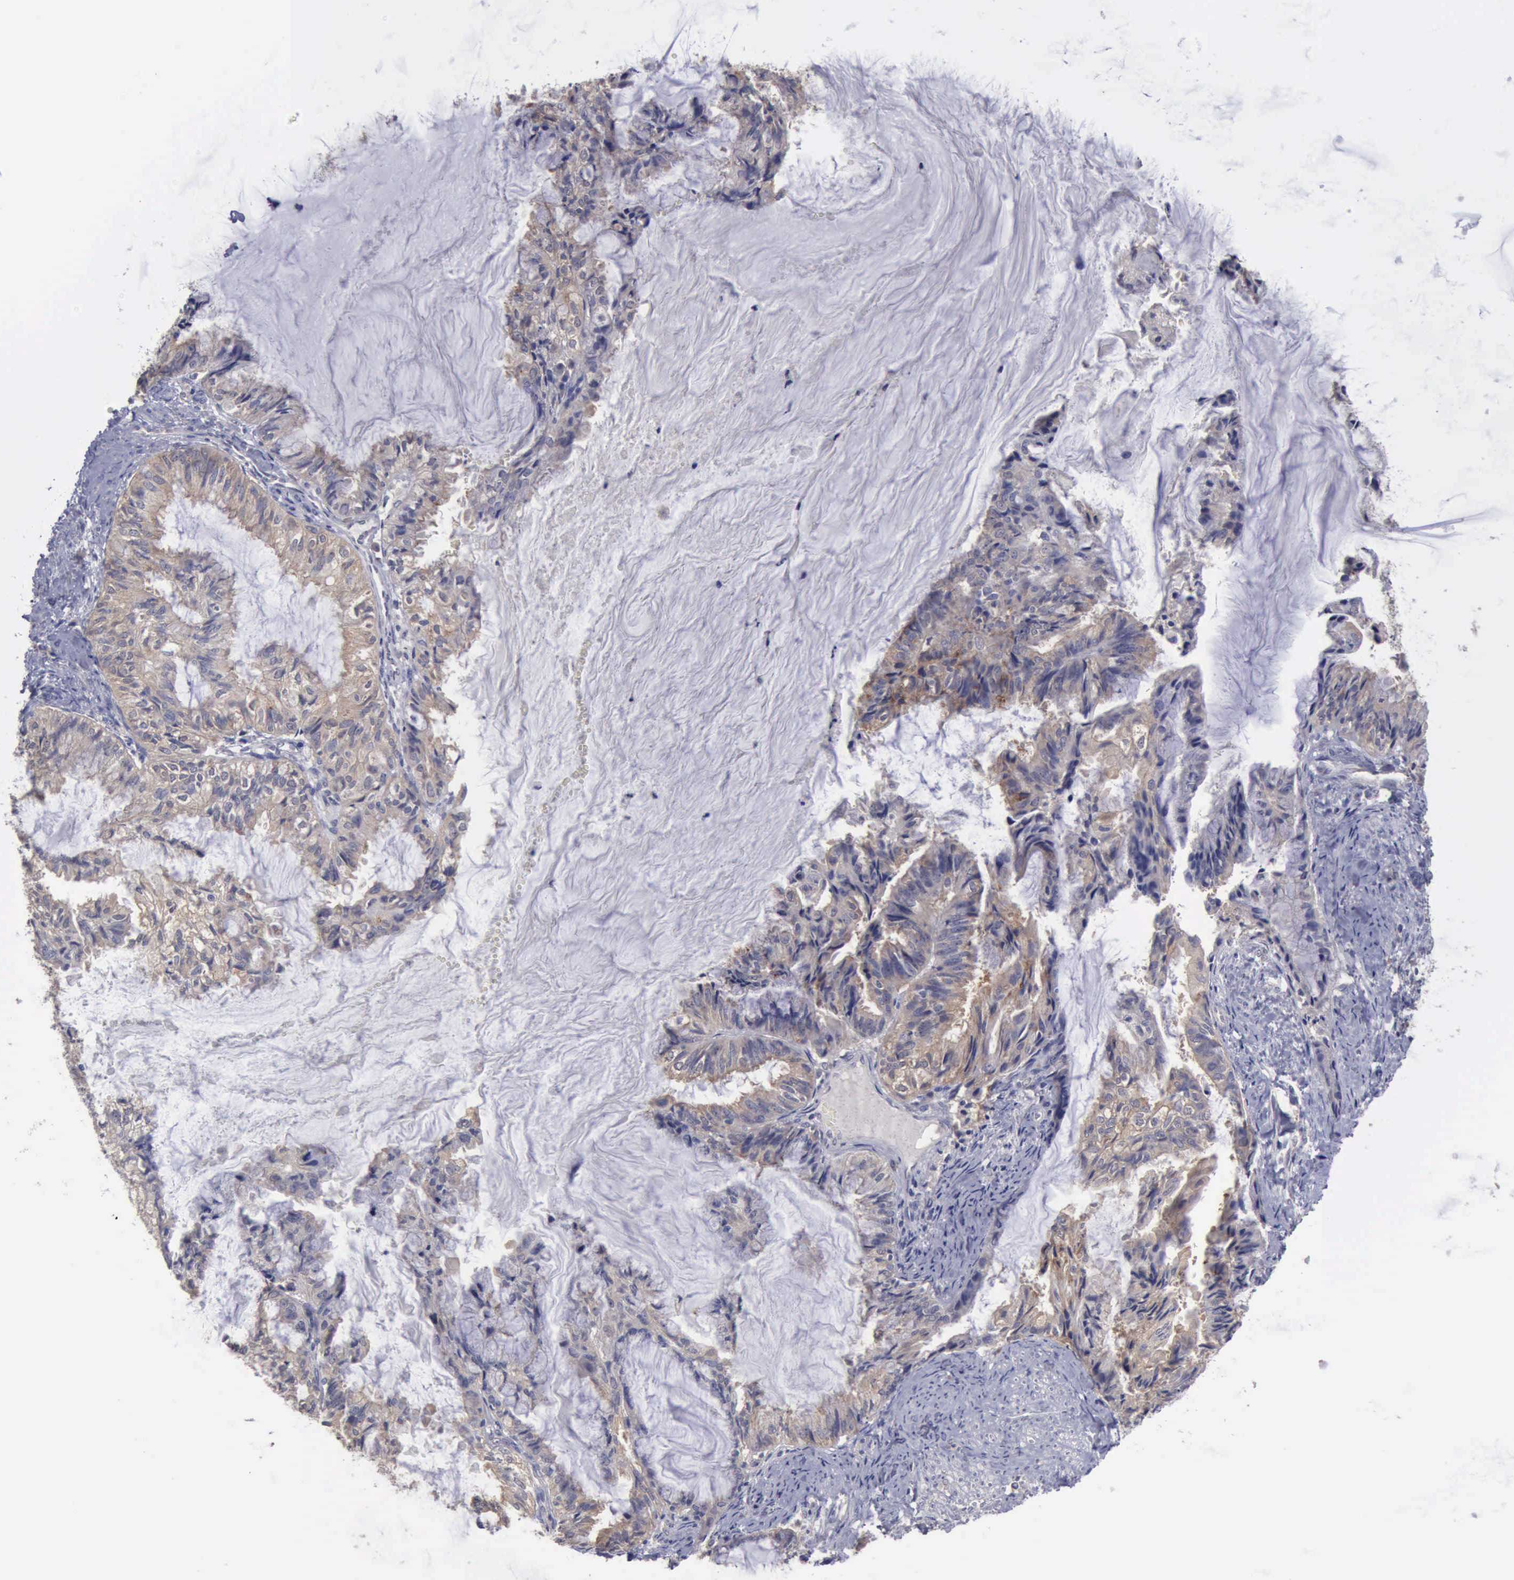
{"staining": {"intensity": "weak", "quantity": "<25%", "location": "cytoplasmic/membranous"}, "tissue": "endometrial cancer", "cell_type": "Tumor cells", "image_type": "cancer", "snomed": [{"axis": "morphology", "description": "Adenocarcinoma, NOS"}, {"axis": "topography", "description": "Endometrium"}], "caption": "Human endometrial adenocarcinoma stained for a protein using immunohistochemistry (IHC) shows no positivity in tumor cells.", "gene": "PHKA1", "patient": {"sex": "female", "age": 86}}